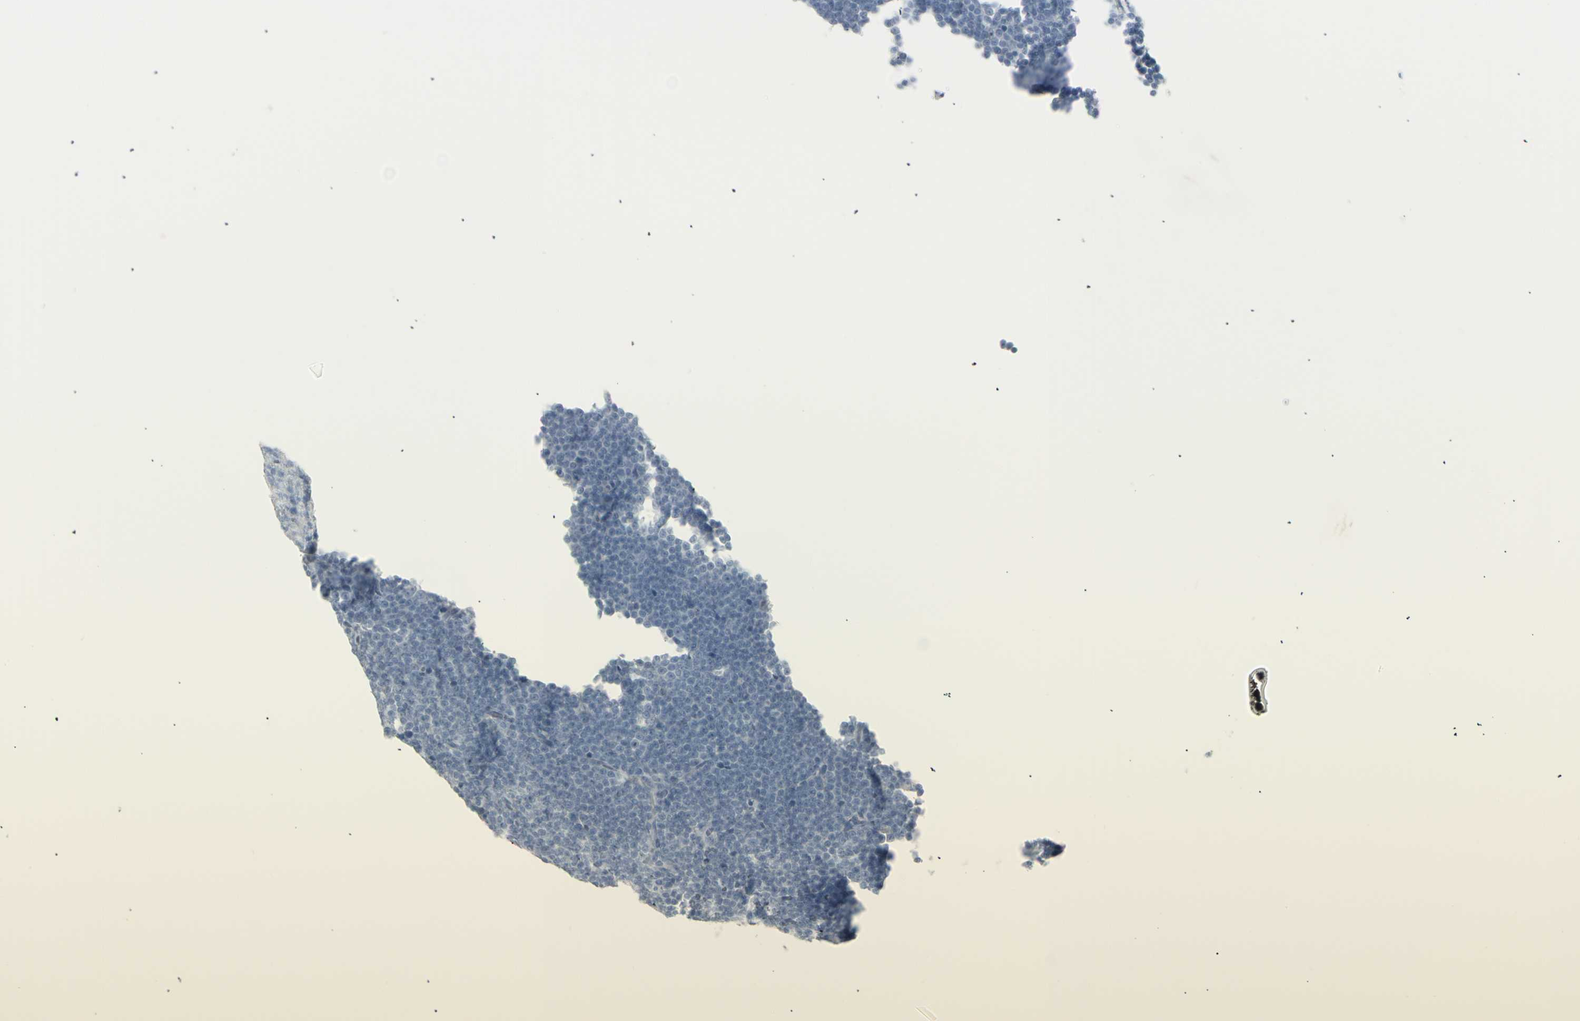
{"staining": {"intensity": "negative", "quantity": "none", "location": "none"}, "tissue": "lymphoma", "cell_type": "Tumor cells", "image_type": "cancer", "snomed": [{"axis": "morphology", "description": "Malignant lymphoma, non-Hodgkin's type, Low grade"}, {"axis": "topography", "description": "Lymph node"}], "caption": "Immunohistochemical staining of lymphoma reveals no significant positivity in tumor cells.", "gene": "YBX2", "patient": {"sex": "female", "age": 67}}